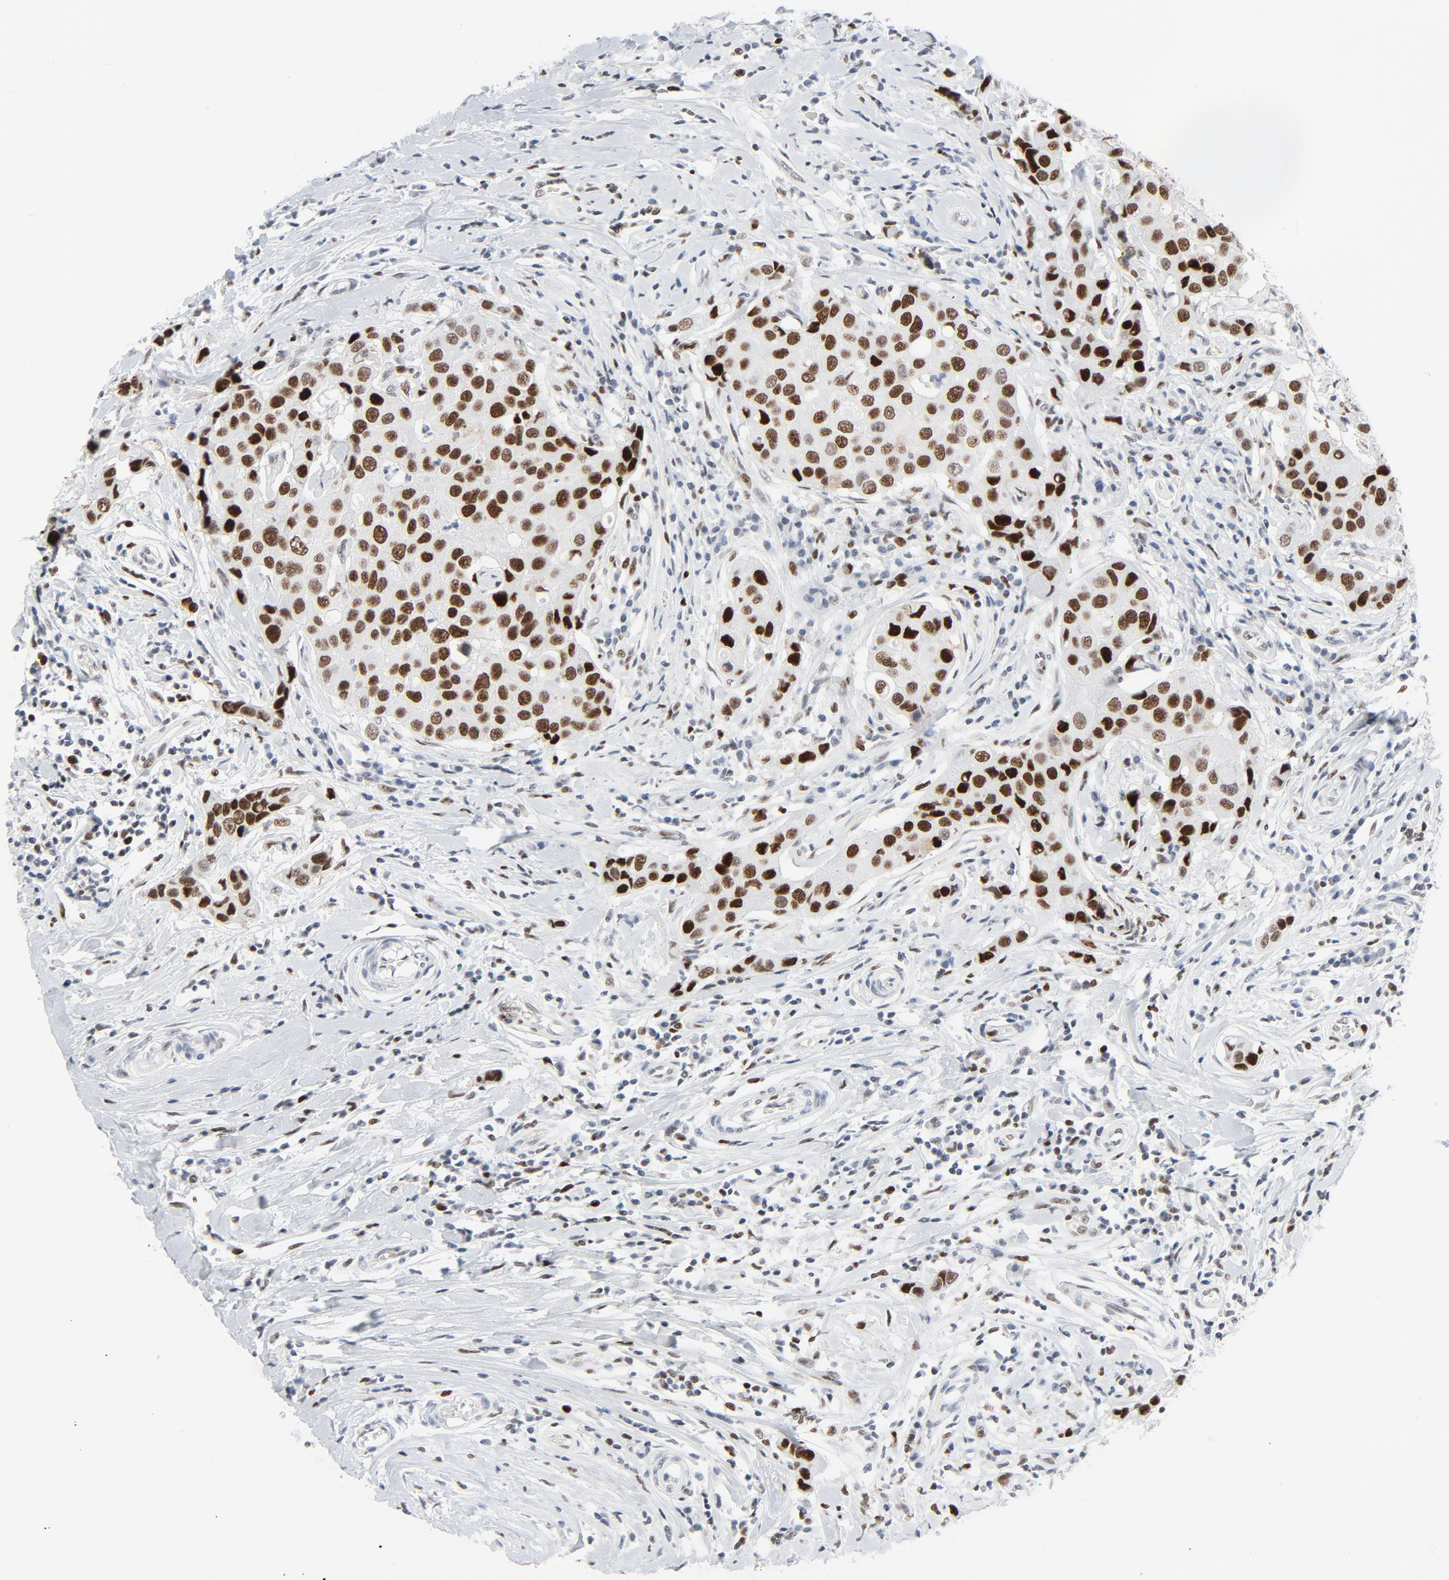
{"staining": {"intensity": "strong", "quantity": ">75%", "location": "nuclear"}, "tissue": "breast cancer", "cell_type": "Tumor cells", "image_type": "cancer", "snomed": [{"axis": "morphology", "description": "Duct carcinoma"}, {"axis": "topography", "description": "Breast"}], "caption": "Invasive ductal carcinoma (breast) was stained to show a protein in brown. There is high levels of strong nuclear staining in approximately >75% of tumor cells. The staining was performed using DAB, with brown indicating positive protein expression. Nuclei are stained blue with hematoxylin.", "gene": "POLD1", "patient": {"sex": "female", "age": 27}}